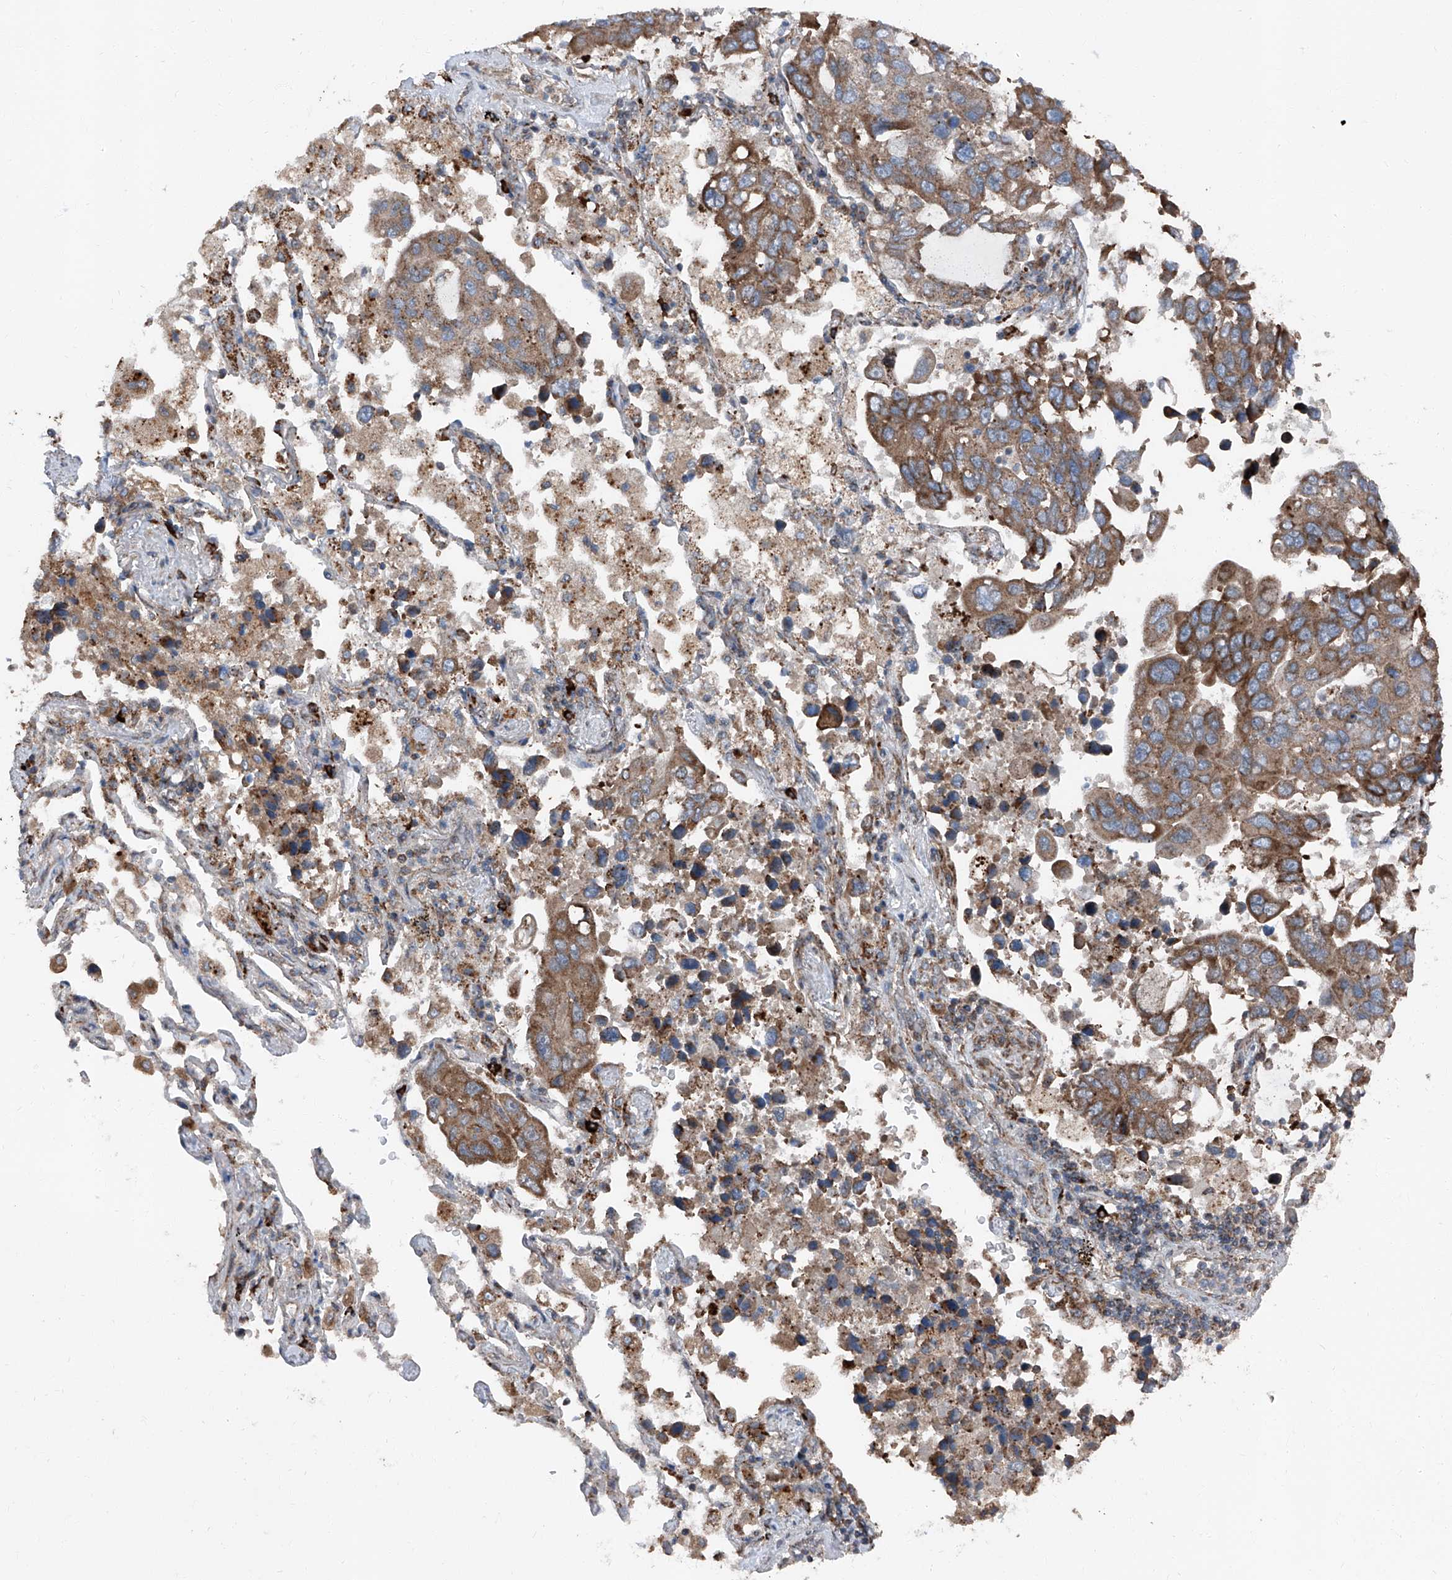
{"staining": {"intensity": "moderate", "quantity": ">75%", "location": "cytoplasmic/membranous"}, "tissue": "lung cancer", "cell_type": "Tumor cells", "image_type": "cancer", "snomed": [{"axis": "morphology", "description": "Adenocarcinoma, NOS"}, {"axis": "topography", "description": "Lung"}], "caption": "An IHC image of neoplastic tissue is shown. Protein staining in brown highlights moderate cytoplasmic/membranous positivity in lung cancer (adenocarcinoma) within tumor cells. The staining was performed using DAB to visualize the protein expression in brown, while the nuclei were stained in blue with hematoxylin (Magnification: 20x).", "gene": "LIMK1", "patient": {"sex": "male", "age": 64}}